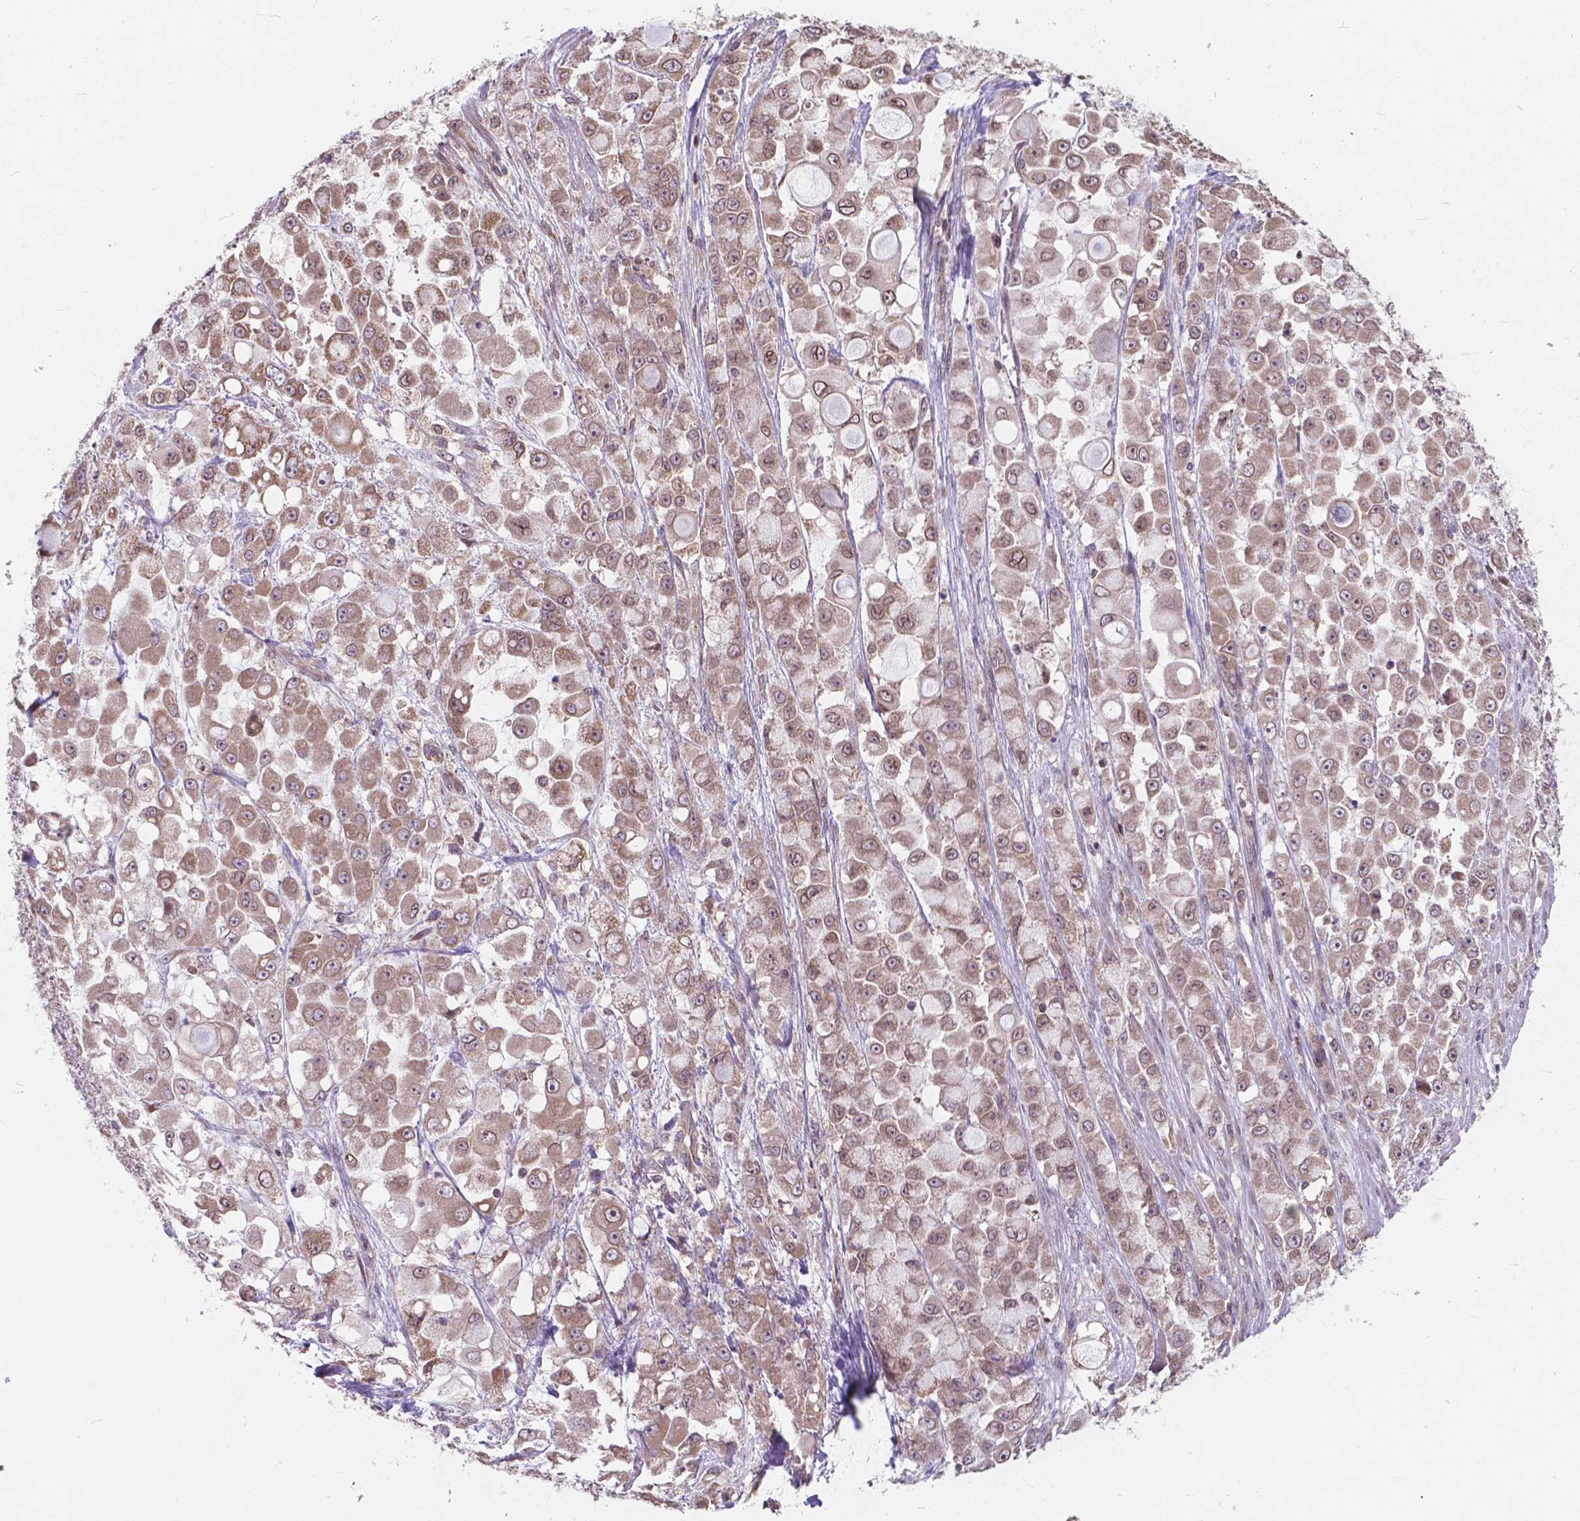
{"staining": {"intensity": "weak", "quantity": ">75%", "location": "cytoplasmic/membranous,nuclear"}, "tissue": "stomach cancer", "cell_type": "Tumor cells", "image_type": "cancer", "snomed": [{"axis": "morphology", "description": "Adenocarcinoma, NOS"}, {"axis": "topography", "description": "Stomach"}], "caption": "Tumor cells exhibit low levels of weak cytoplasmic/membranous and nuclear positivity in about >75% of cells in stomach adenocarcinoma.", "gene": "MRPL33", "patient": {"sex": "female", "age": 76}}